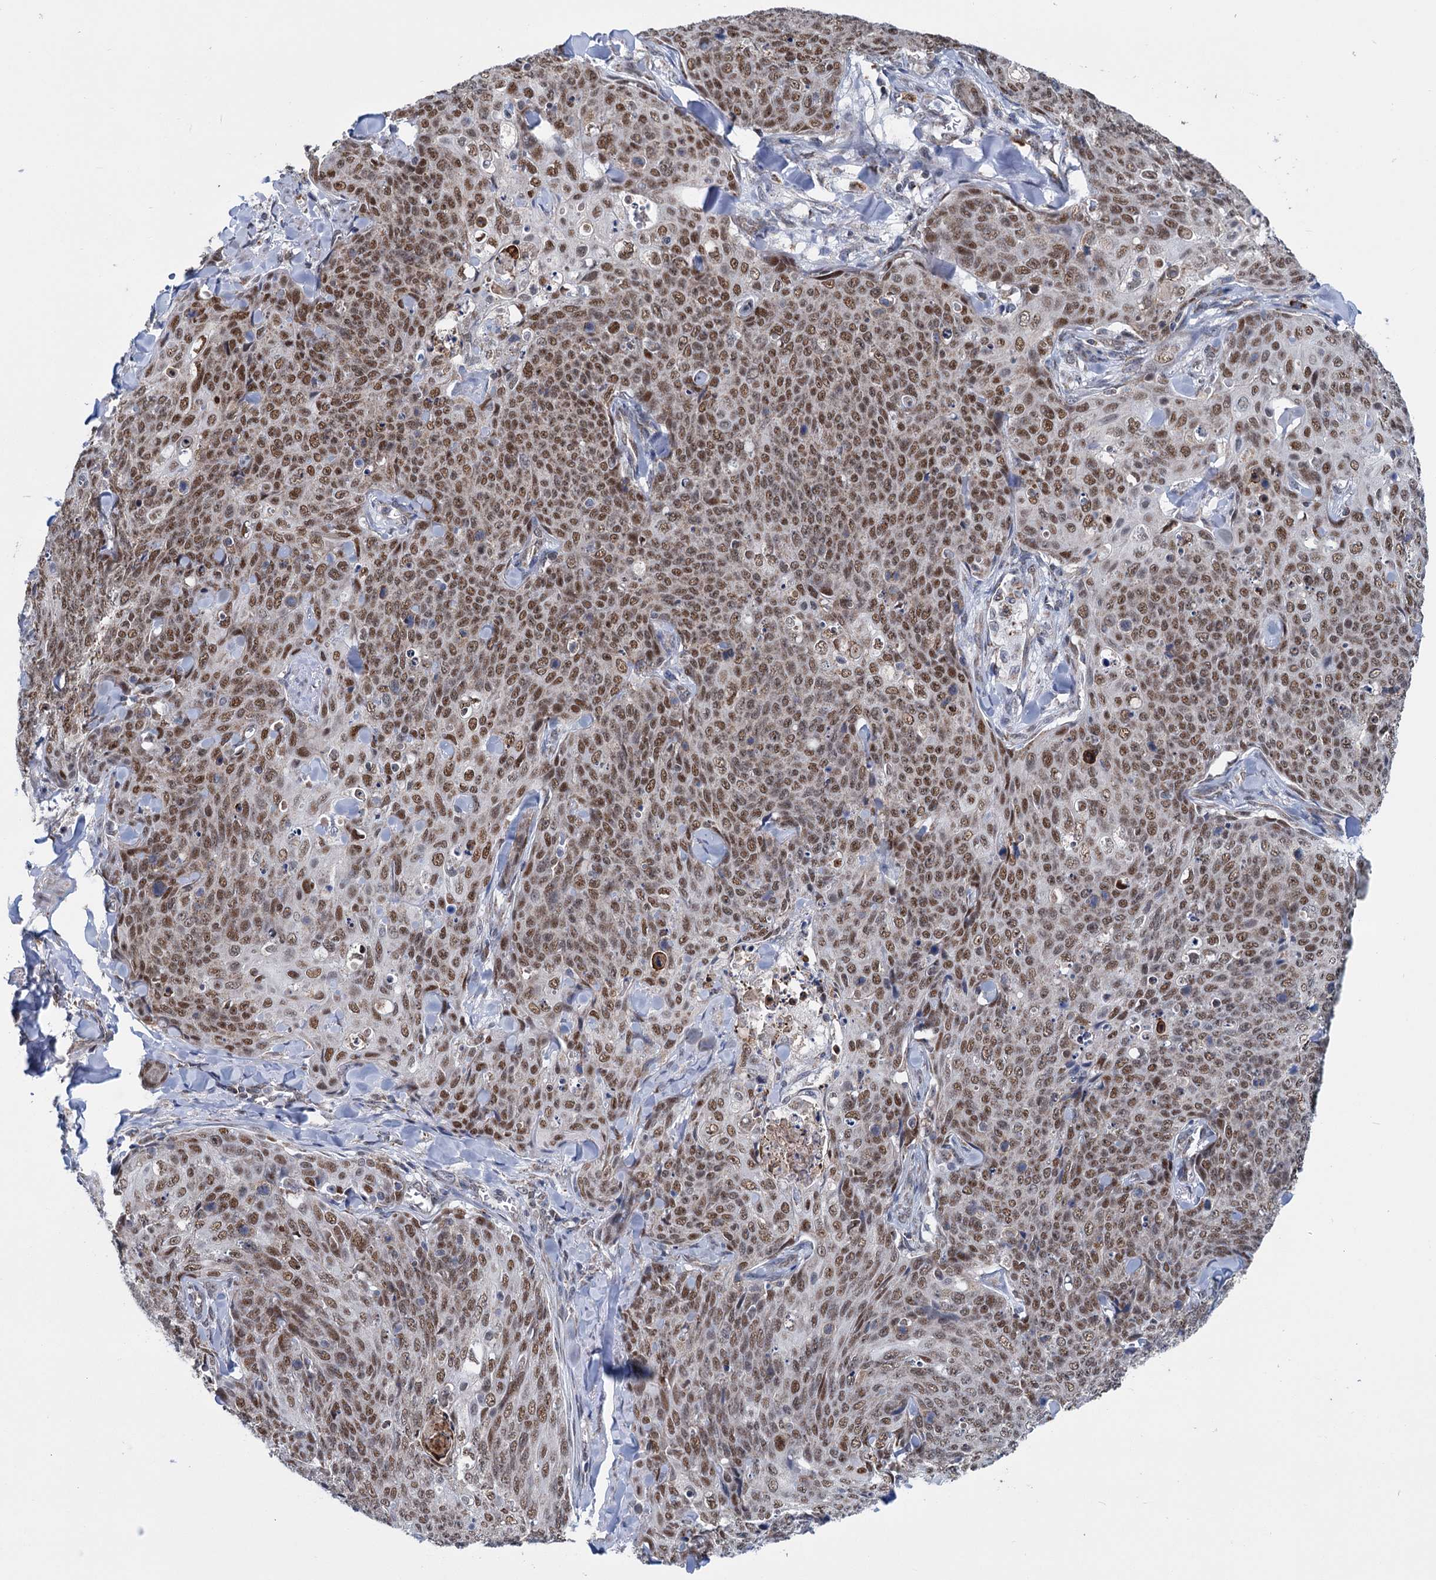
{"staining": {"intensity": "moderate", "quantity": ">75%", "location": "cytoplasmic/membranous,nuclear"}, "tissue": "skin cancer", "cell_type": "Tumor cells", "image_type": "cancer", "snomed": [{"axis": "morphology", "description": "Squamous cell carcinoma, NOS"}, {"axis": "topography", "description": "Skin"}, {"axis": "topography", "description": "Vulva"}], "caption": "Immunohistochemical staining of human squamous cell carcinoma (skin) demonstrates medium levels of moderate cytoplasmic/membranous and nuclear expression in about >75% of tumor cells.", "gene": "MORN3", "patient": {"sex": "female", "age": 85}}